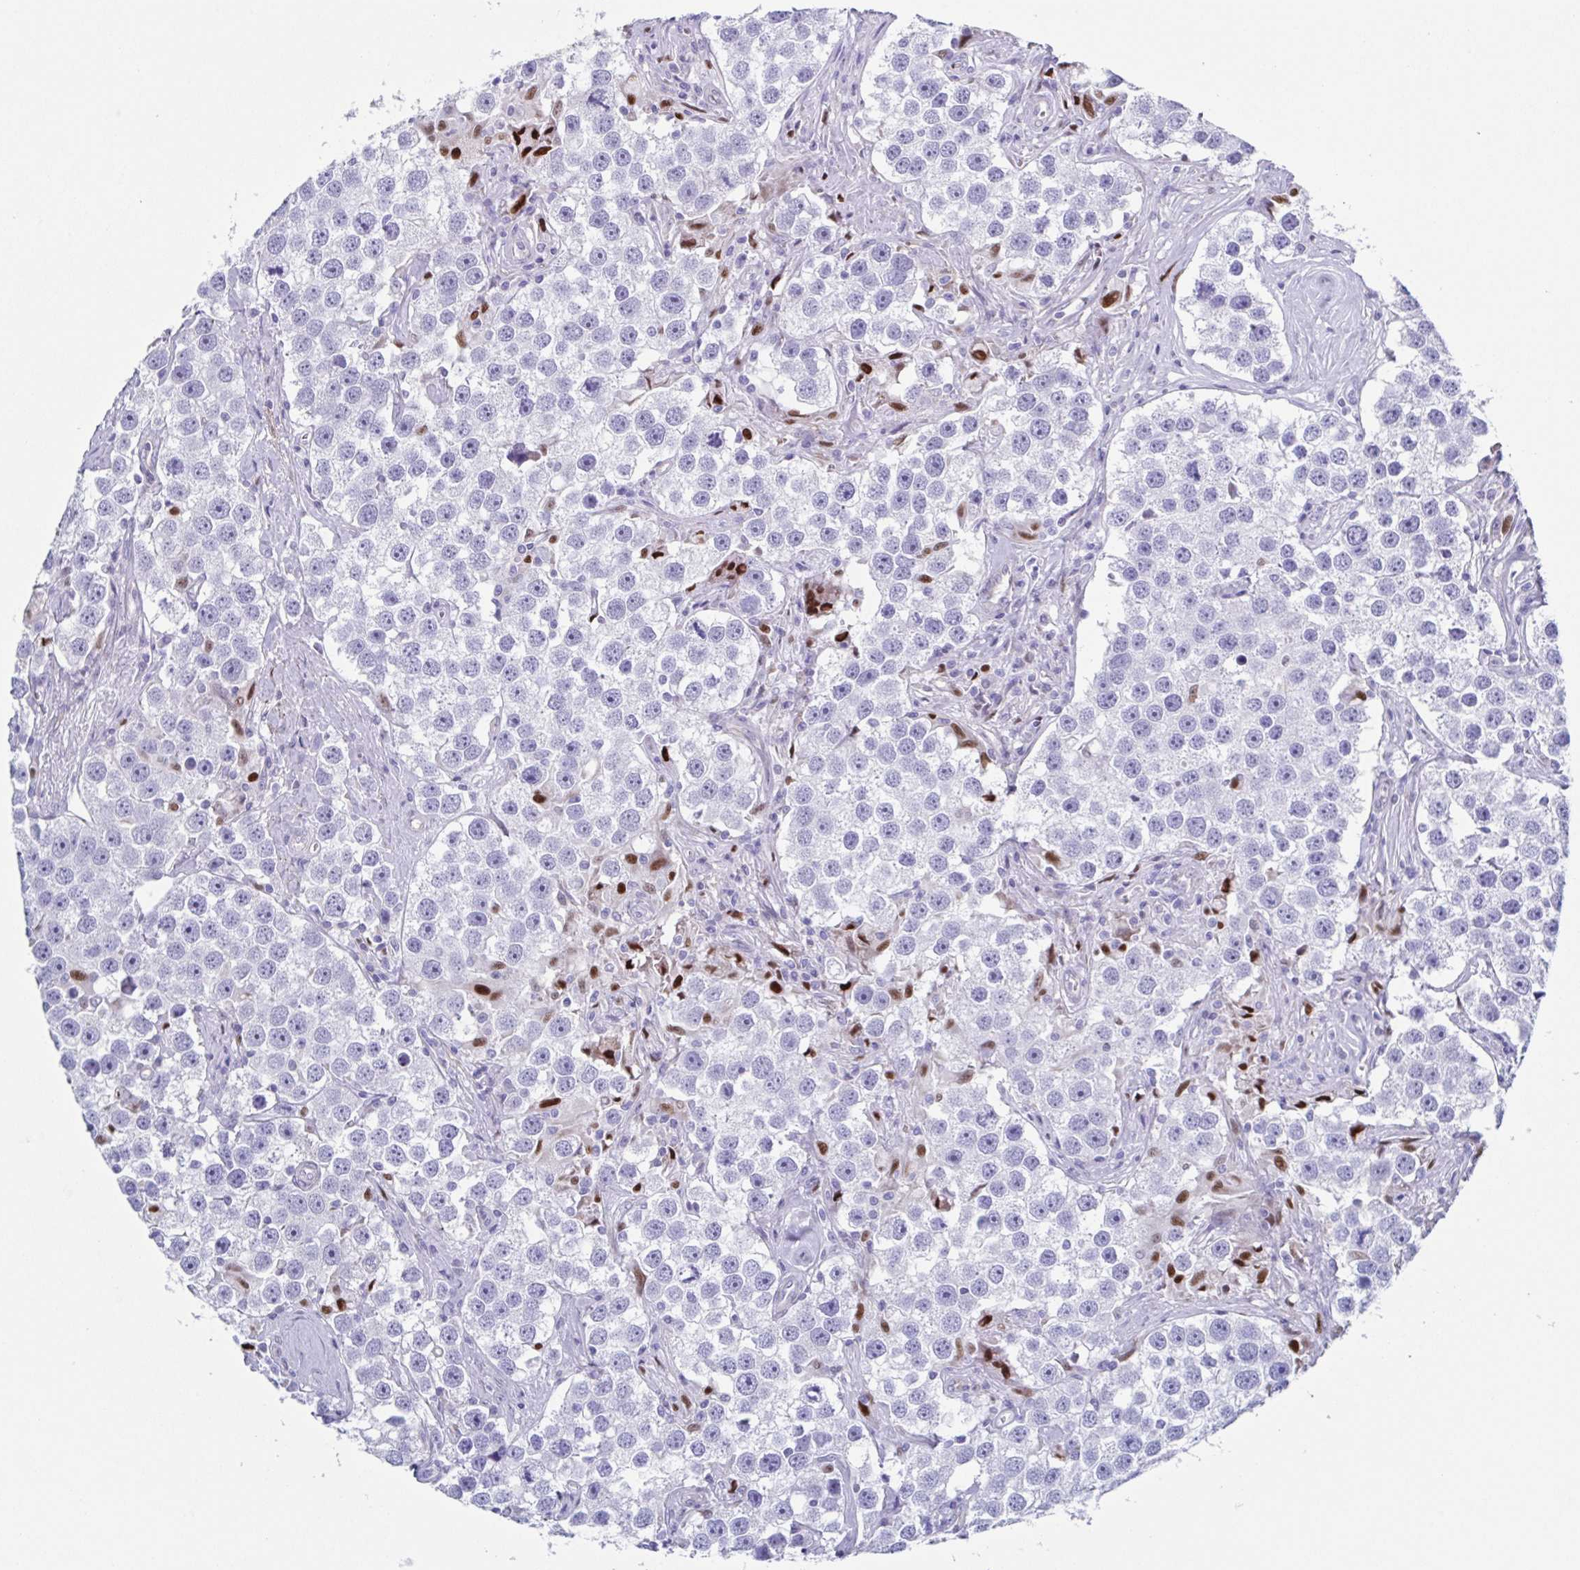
{"staining": {"intensity": "negative", "quantity": "none", "location": "none"}, "tissue": "testis cancer", "cell_type": "Tumor cells", "image_type": "cancer", "snomed": [{"axis": "morphology", "description": "Seminoma, NOS"}, {"axis": "topography", "description": "Testis"}], "caption": "Human seminoma (testis) stained for a protein using immunohistochemistry (IHC) shows no expression in tumor cells.", "gene": "PBOV1", "patient": {"sex": "male", "age": 49}}